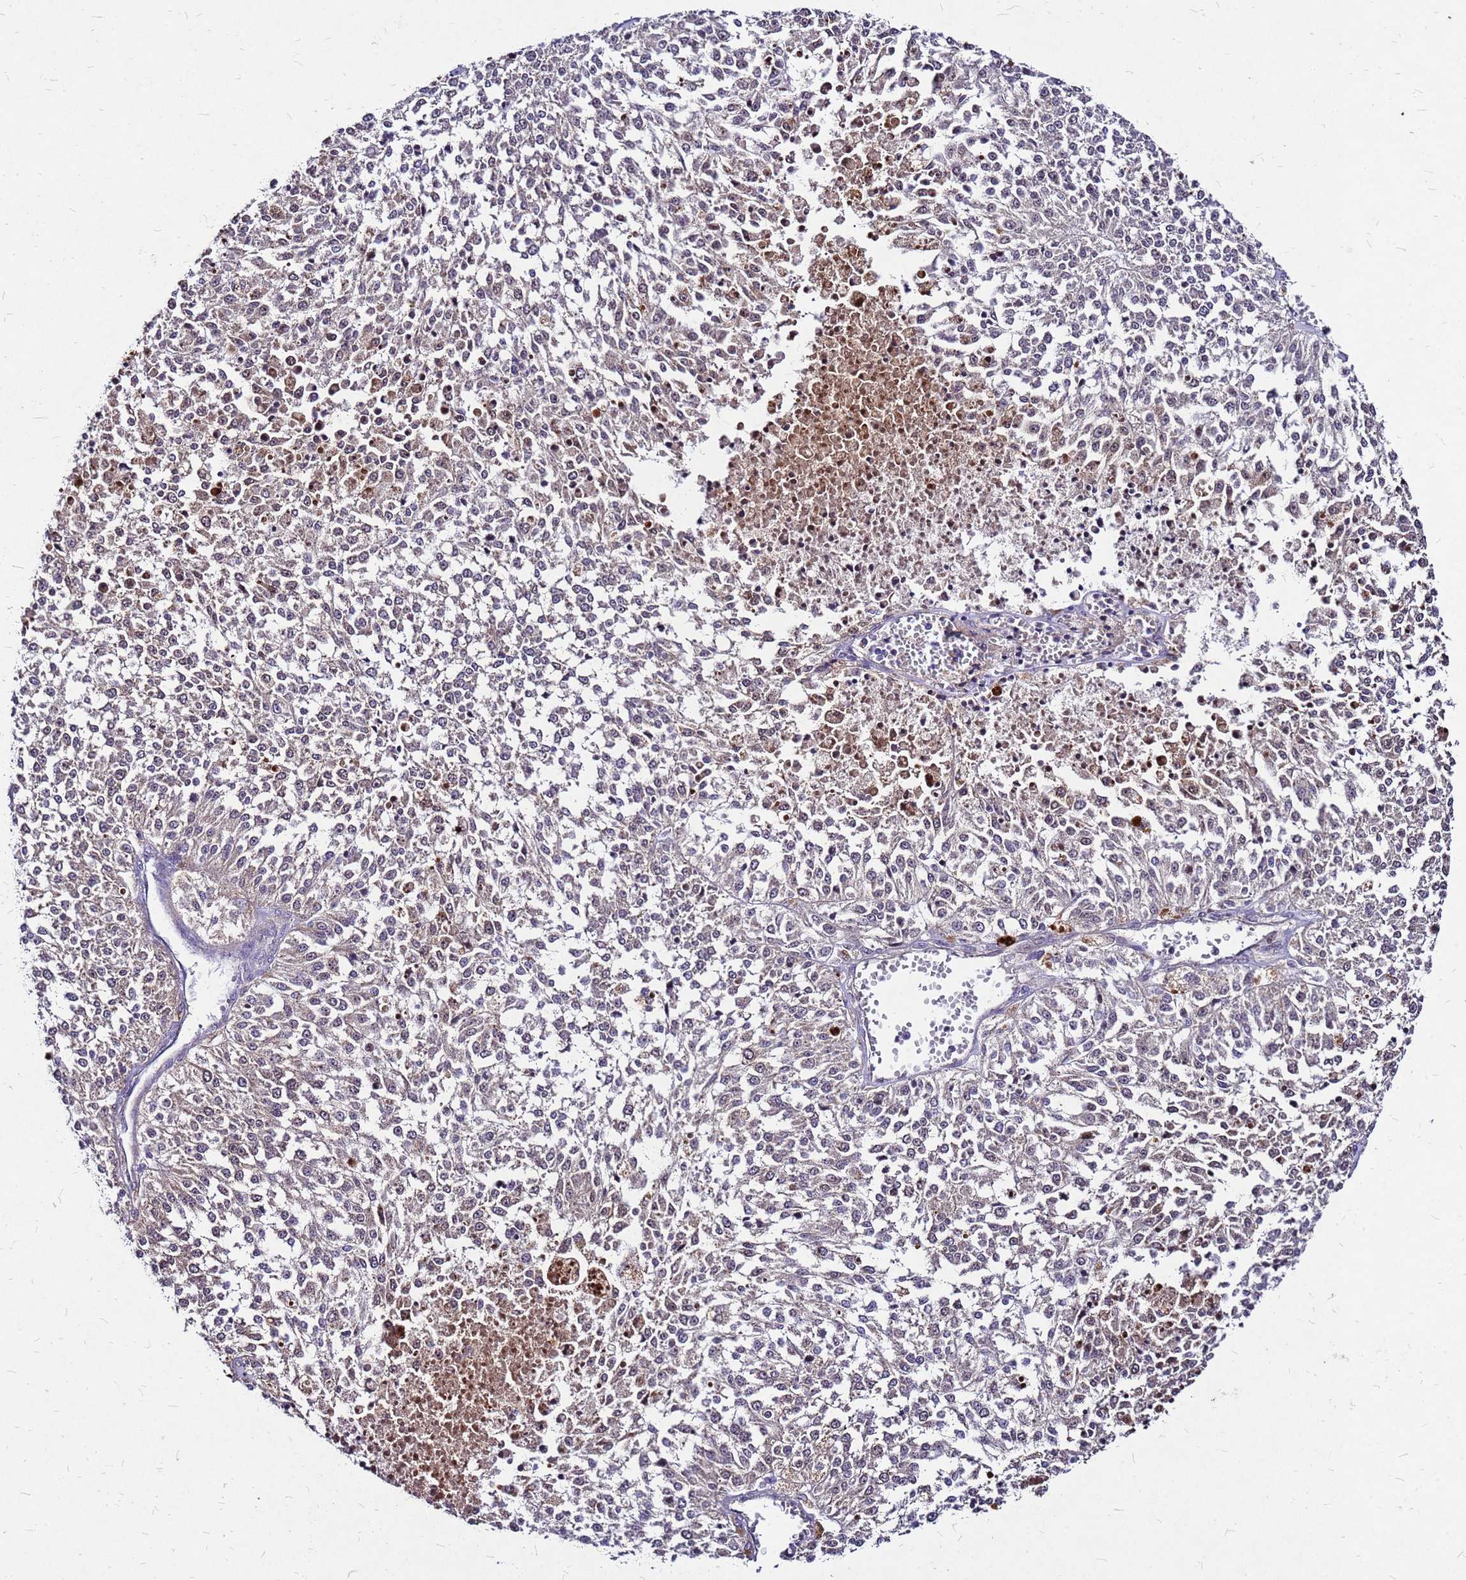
{"staining": {"intensity": "negative", "quantity": "none", "location": "none"}, "tissue": "melanoma", "cell_type": "Tumor cells", "image_type": "cancer", "snomed": [{"axis": "morphology", "description": "Malignant melanoma, NOS"}, {"axis": "topography", "description": "Skin"}], "caption": "Immunohistochemical staining of malignant melanoma reveals no significant staining in tumor cells. (DAB (3,3'-diaminobenzidine) immunohistochemistry (IHC) with hematoxylin counter stain).", "gene": "DUSP23", "patient": {"sex": "female", "age": 64}}